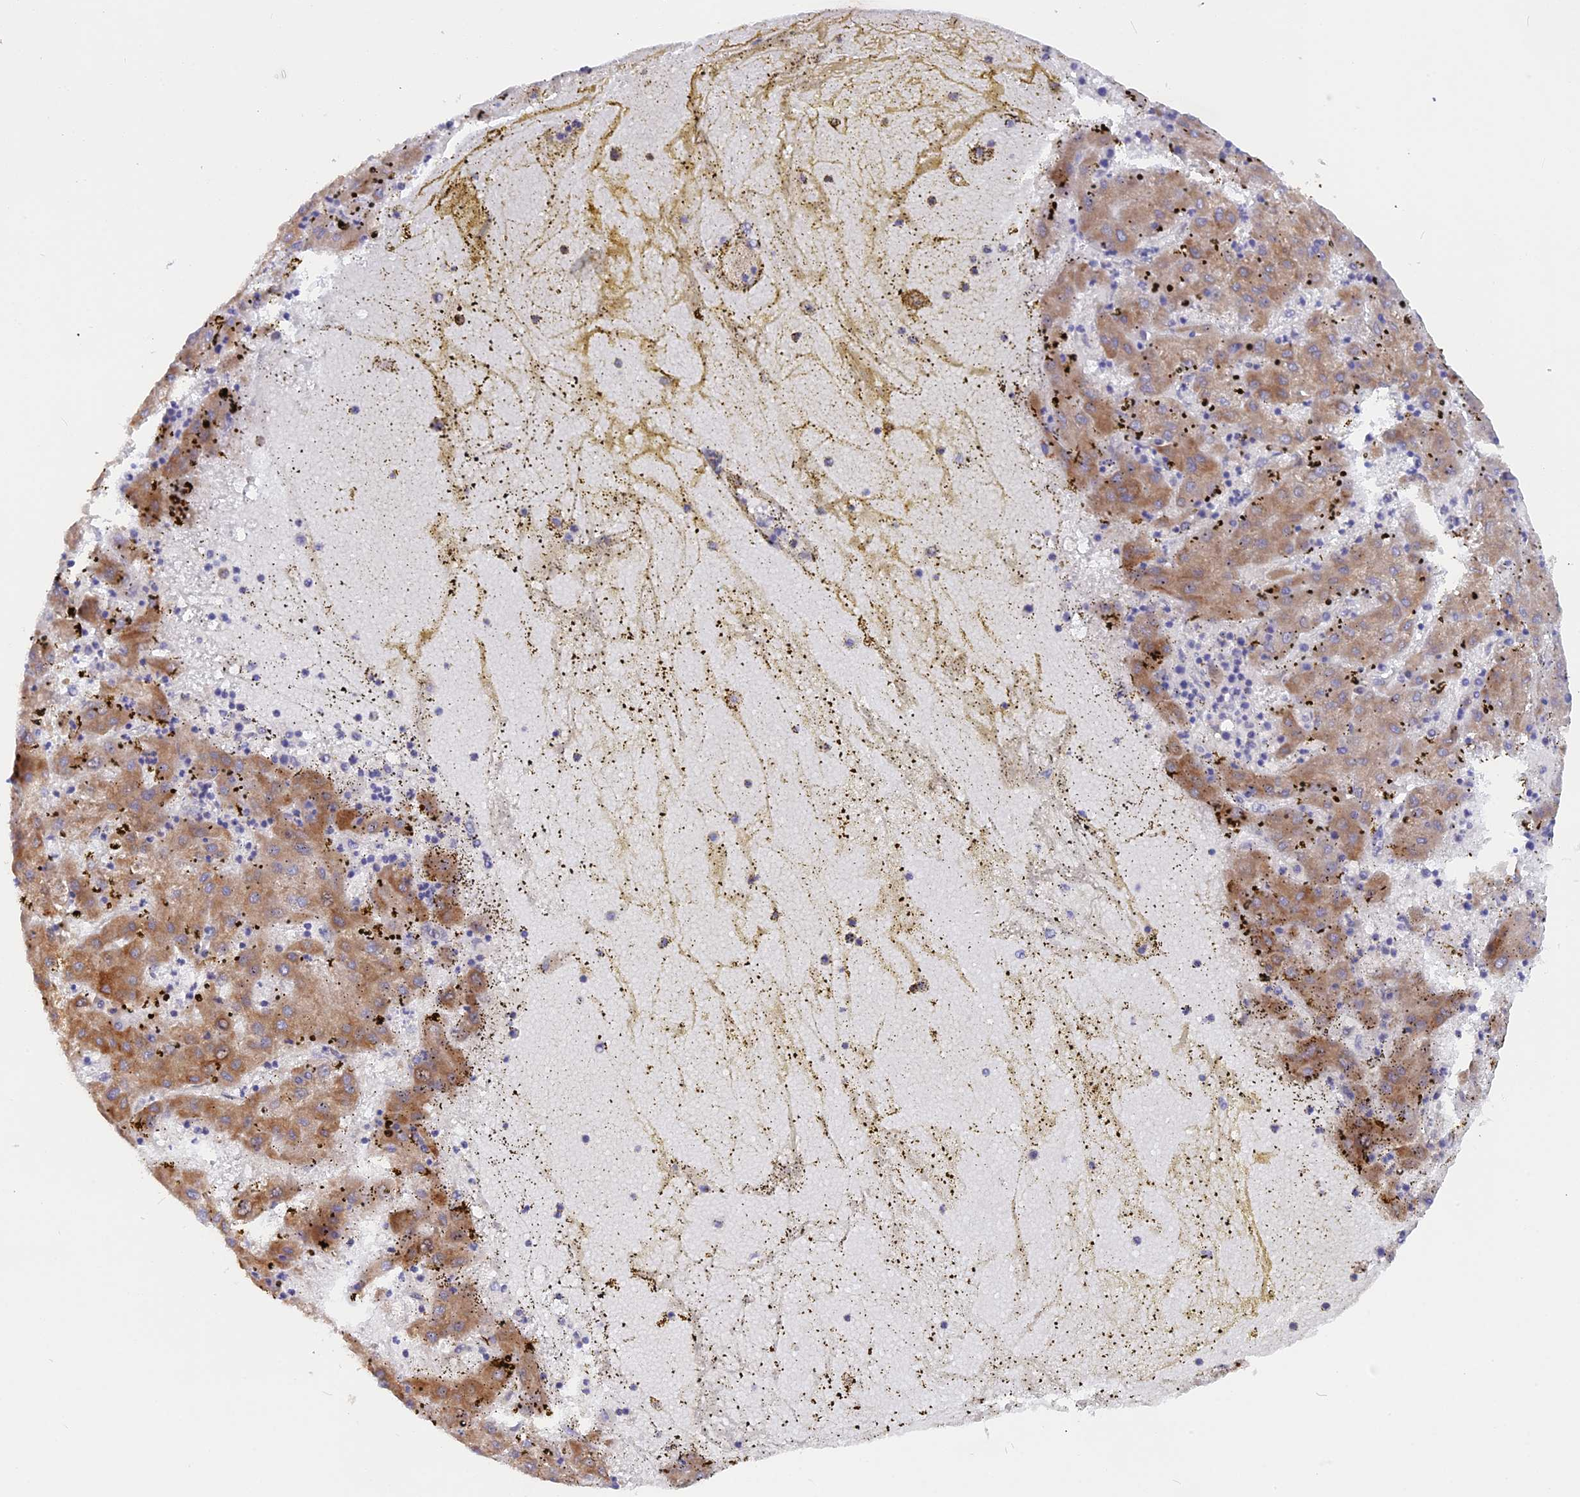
{"staining": {"intensity": "moderate", "quantity": ">75%", "location": "cytoplasmic/membranous"}, "tissue": "liver cancer", "cell_type": "Tumor cells", "image_type": "cancer", "snomed": [{"axis": "morphology", "description": "Carcinoma, Hepatocellular, NOS"}, {"axis": "topography", "description": "Liver"}], "caption": "The photomicrograph exhibits immunohistochemical staining of liver cancer. There is moderate cytoplasmic/membranous positivity is identified in about >75% of tumor cells. (Stains: DAB (3,3'-diaminobenzidine) in brown, nuclei in blue, Microscopy: brightfield microscopy at high magnification).", "gene": "TLCD1", "patient": {"sex": "male", "age": 72}}